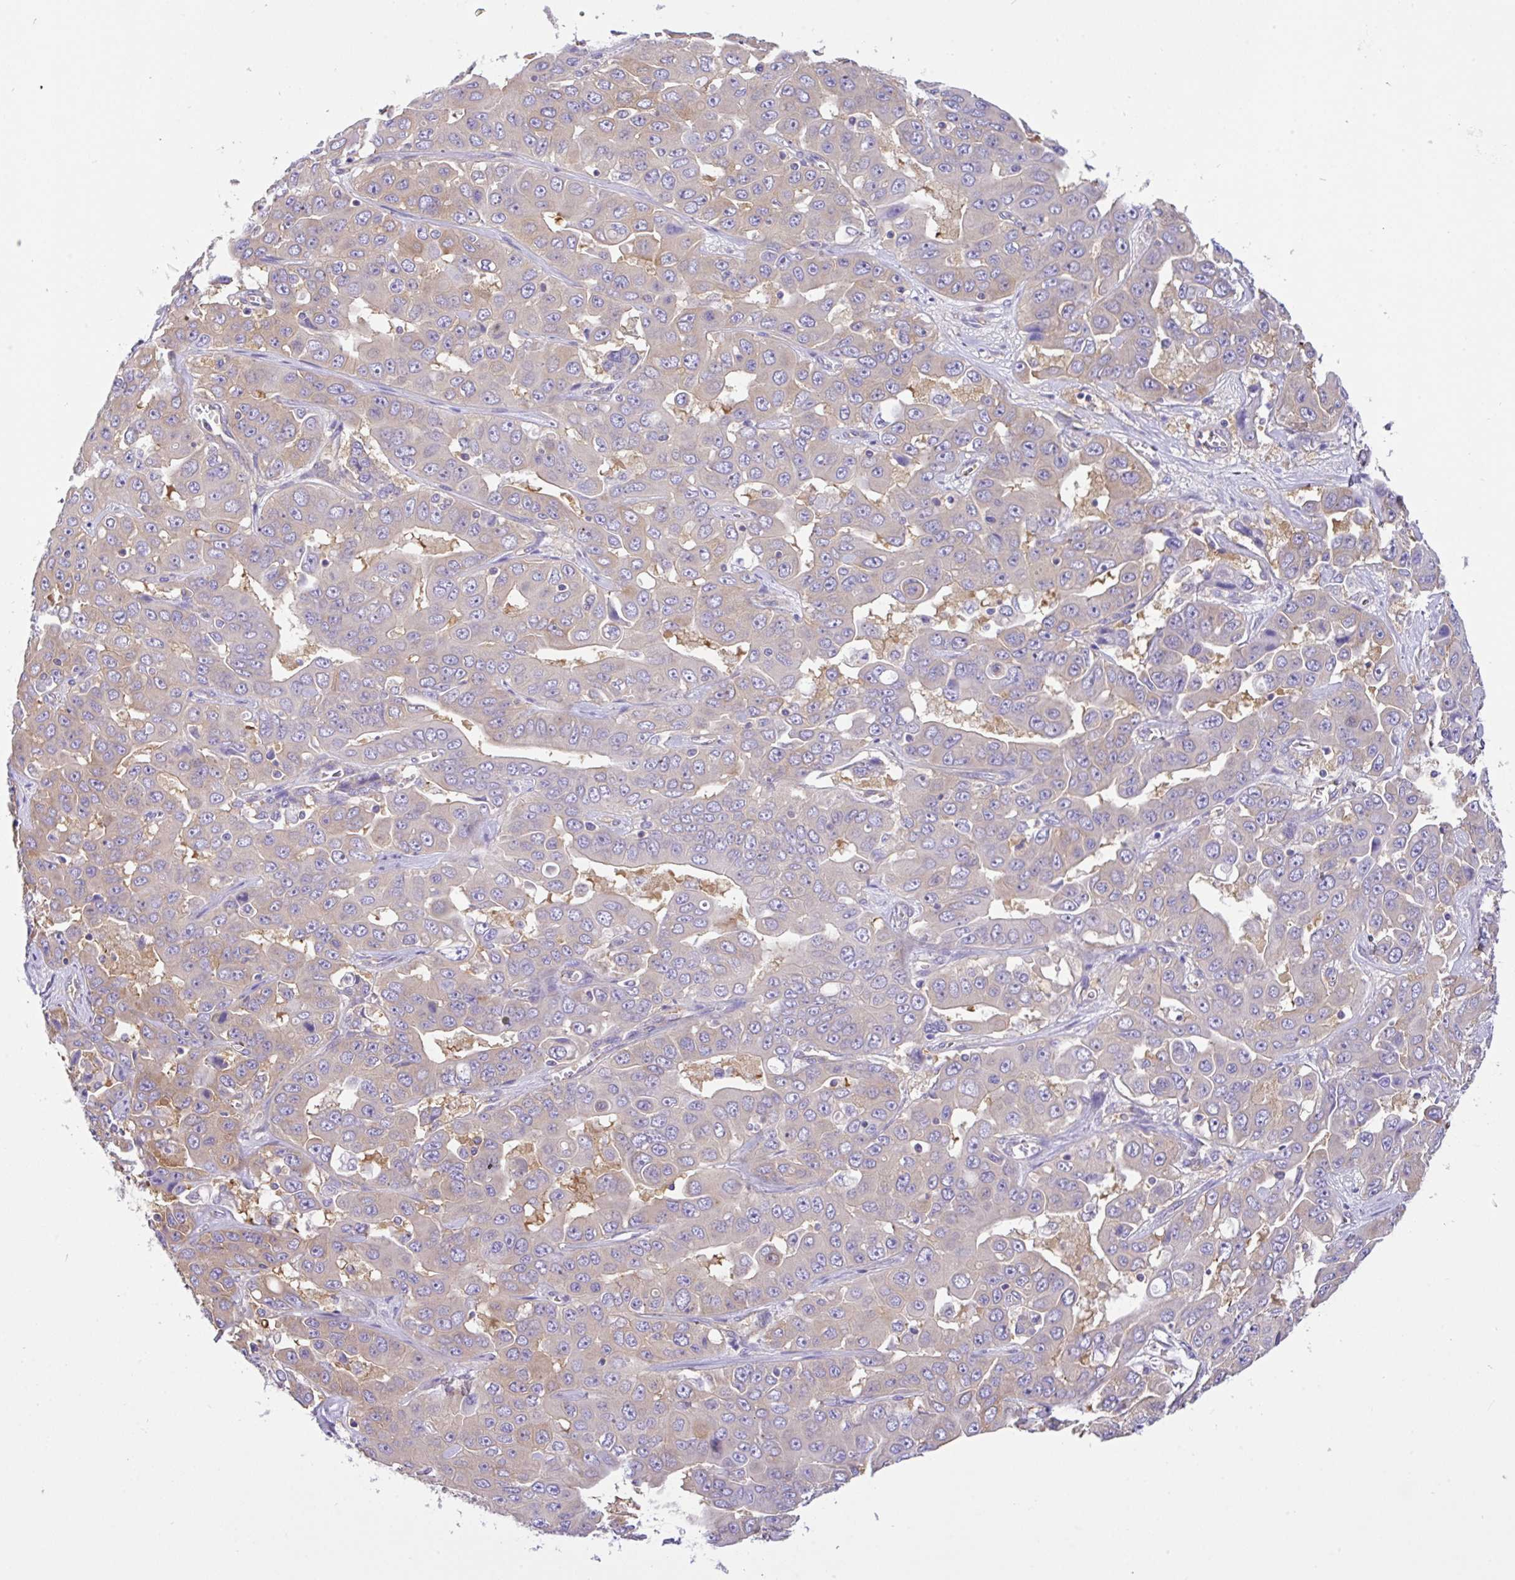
{"staining": {"intensity": "negative", "quantity": "none", "location": "none"}, "tissue": "liver cancer", "cell_type": "Tumor cells", "image_type": "cancer", "snomed": [{"axis": "morphology", "description": "Cholangiocarcinoma"}, {"axis": "topography", "description": "Liver"}], "caption": "Liver cancer was stained to show a protein in brown. There is no significant expression in tumor cells.", "gene": "GFPT2", "patient": {"sex": "female", "age": 52}}